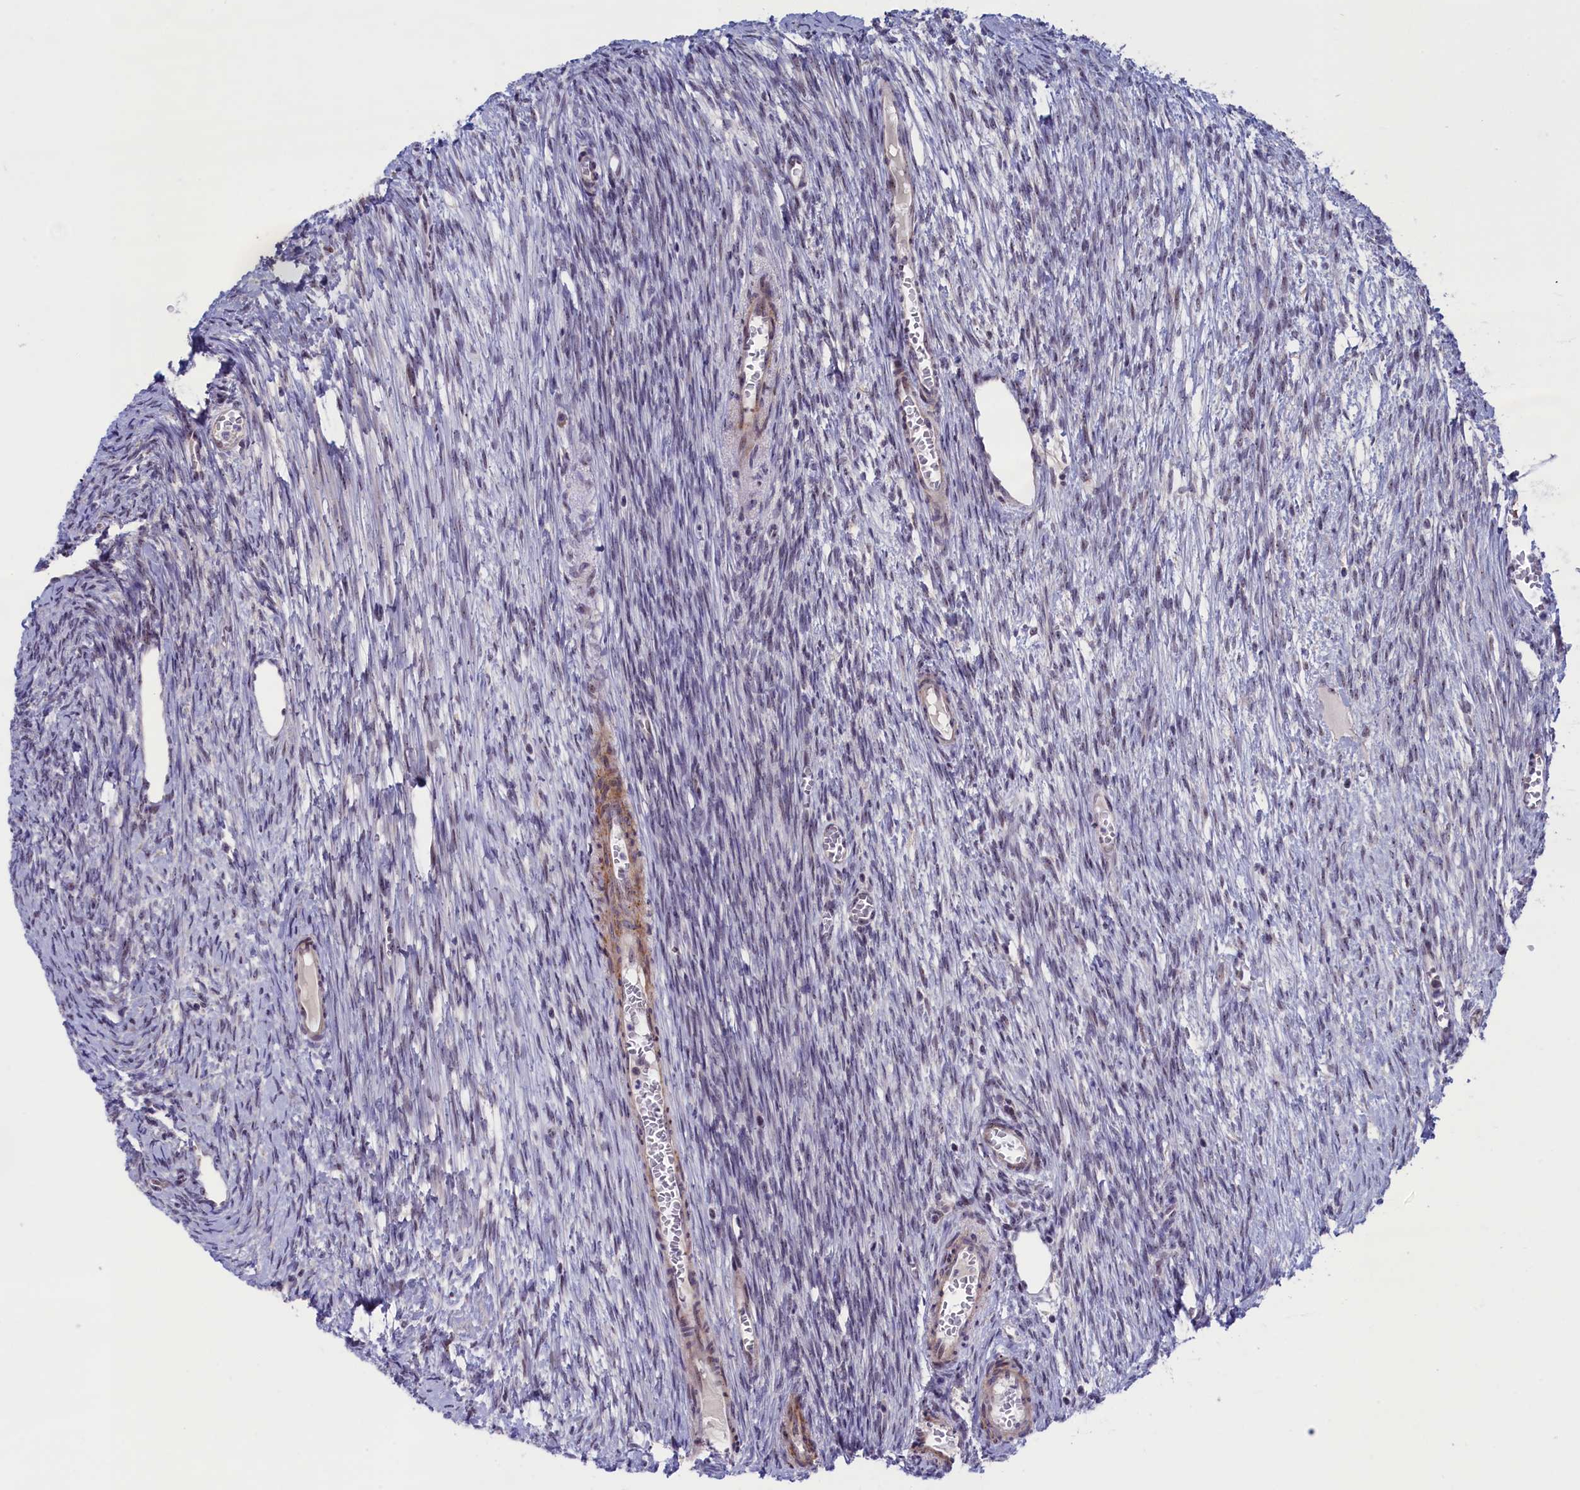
{"staining": {"intensity": "moderate", "quantity": "25%-75%", "location": "cytoplasmic/membranous"}, "tissue": "ovary", "cell_type": "Follicle cells", "image_type": "normal", "snomed": [{"axis": "morphology", "description": "Normal tissue, NOS"}, {"axis": "topography", "description": "Ovary"}], "caption": "An immunohistochemistry photomicrograph of unremarkable tissue is shown. Protein staining in brown highlights moderate cytoplasmic/membranous positivity in ovary within follicle cells. (brown staining indicates protein expression, while blue staining denotes nuclei).", "gene": "PPAN", "patient": {"sex": "female", "age": 44}}